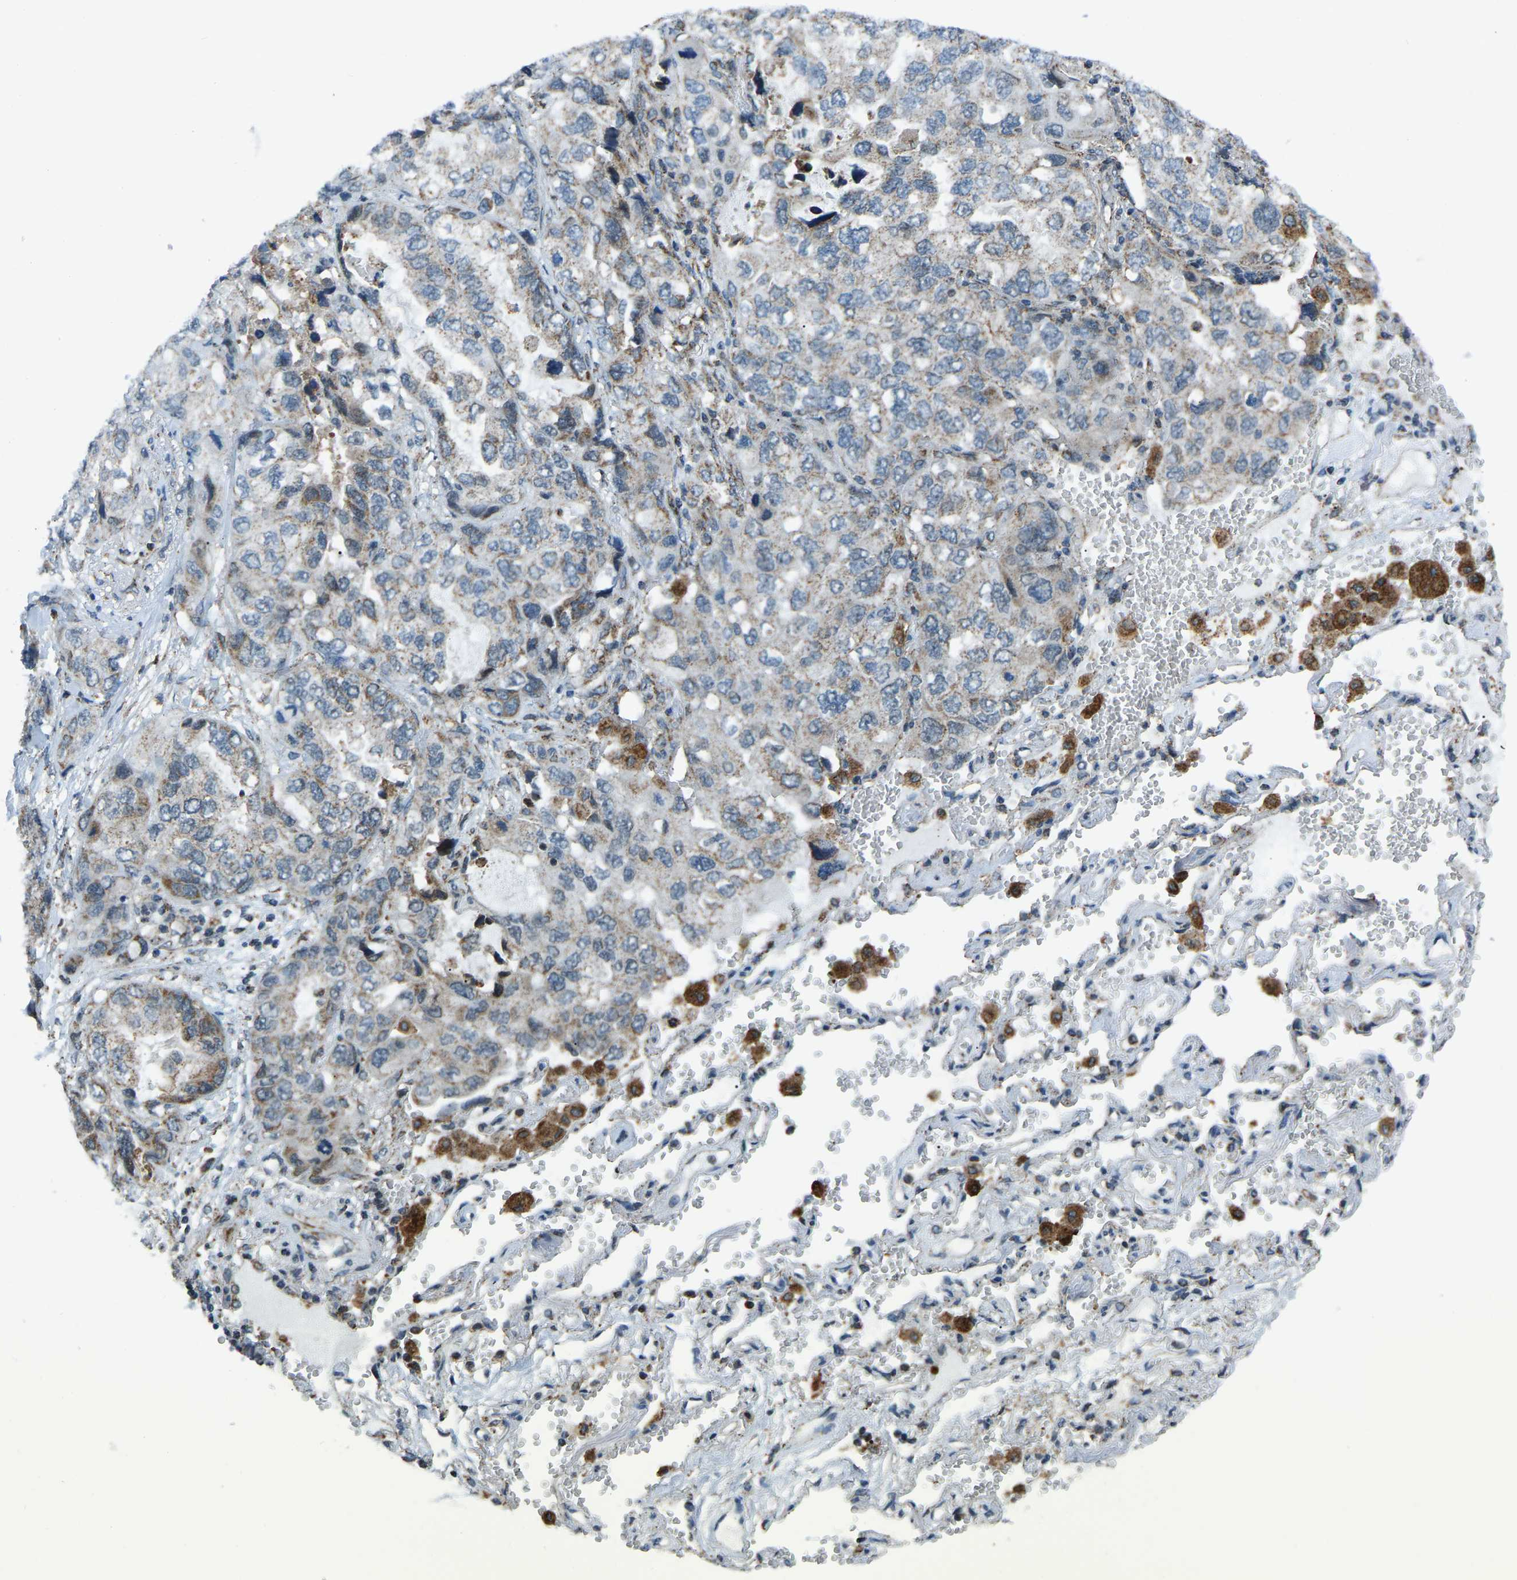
{"staining": {"intensity": "moderate", "quantity": "25%-75%", "location": "cytoplasmic/membranous"}, "tissue": "lung cancer", "cell_type": "Tumor cells", "image_type": "cancer", "snomed": [{"axis": "morphology", "description": "Squamous cell carcinoma, NOS"}, {"axis": "topography", "description": "Lung"}], "caption": "Tumor cells exhibit medium levels of moderate cytoplasmic/membranous expression in about 25%-75% of cells in human lung squamous cell carcinoma. The staining was performed using DAB, with brown indicating positive protein expression. Nuclei are stained blue with hematoxylin.", "gene": "RBM33", "patient": {"sex": "female", "age": 73}}